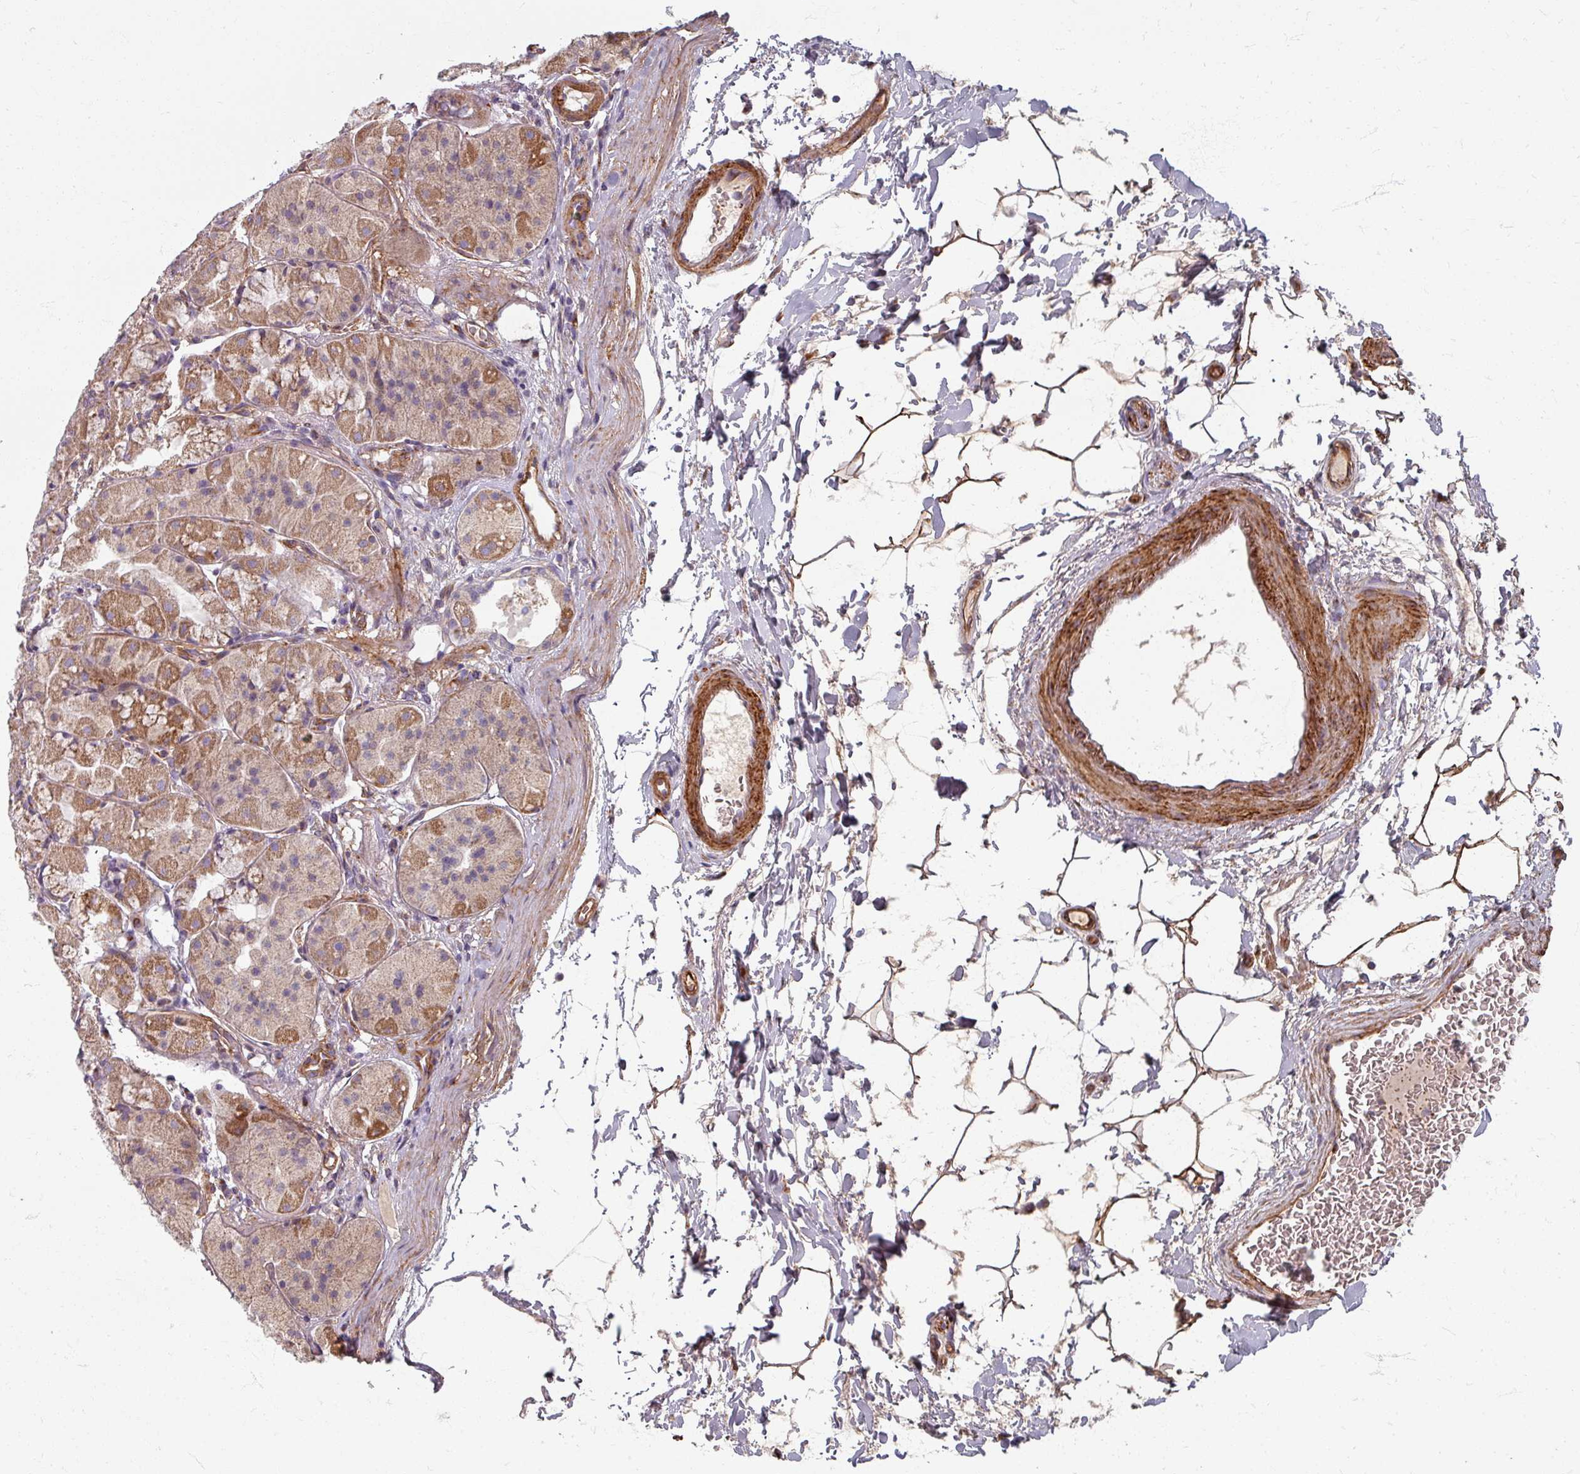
{"staining": {"intensity": "moderate", "quantity": "25%-75%", "location": "cytoplasmic/membranous"}, "tissue": "stomach", "cell_type": "Glandular cells", "image_type": "normal", "snomed": [{"axis": "morphology", "description": "Normal tissue, NOS"}, {"axis": "topography", "description": "Stomach"}], "caption": "Immunohistochemistry (IHC) micrograph of unremarkable stomach: stomach stained using immunohistochemistry (IHC) reveals medium levels of moderate protein expression localized specifically in the cytoplasmic/membranous of glandular cells, appearing as a cytoplasmic/membranous brown color.", "gene": "GABARAPL1", "patient": {"sex": "male", "age": 57}}